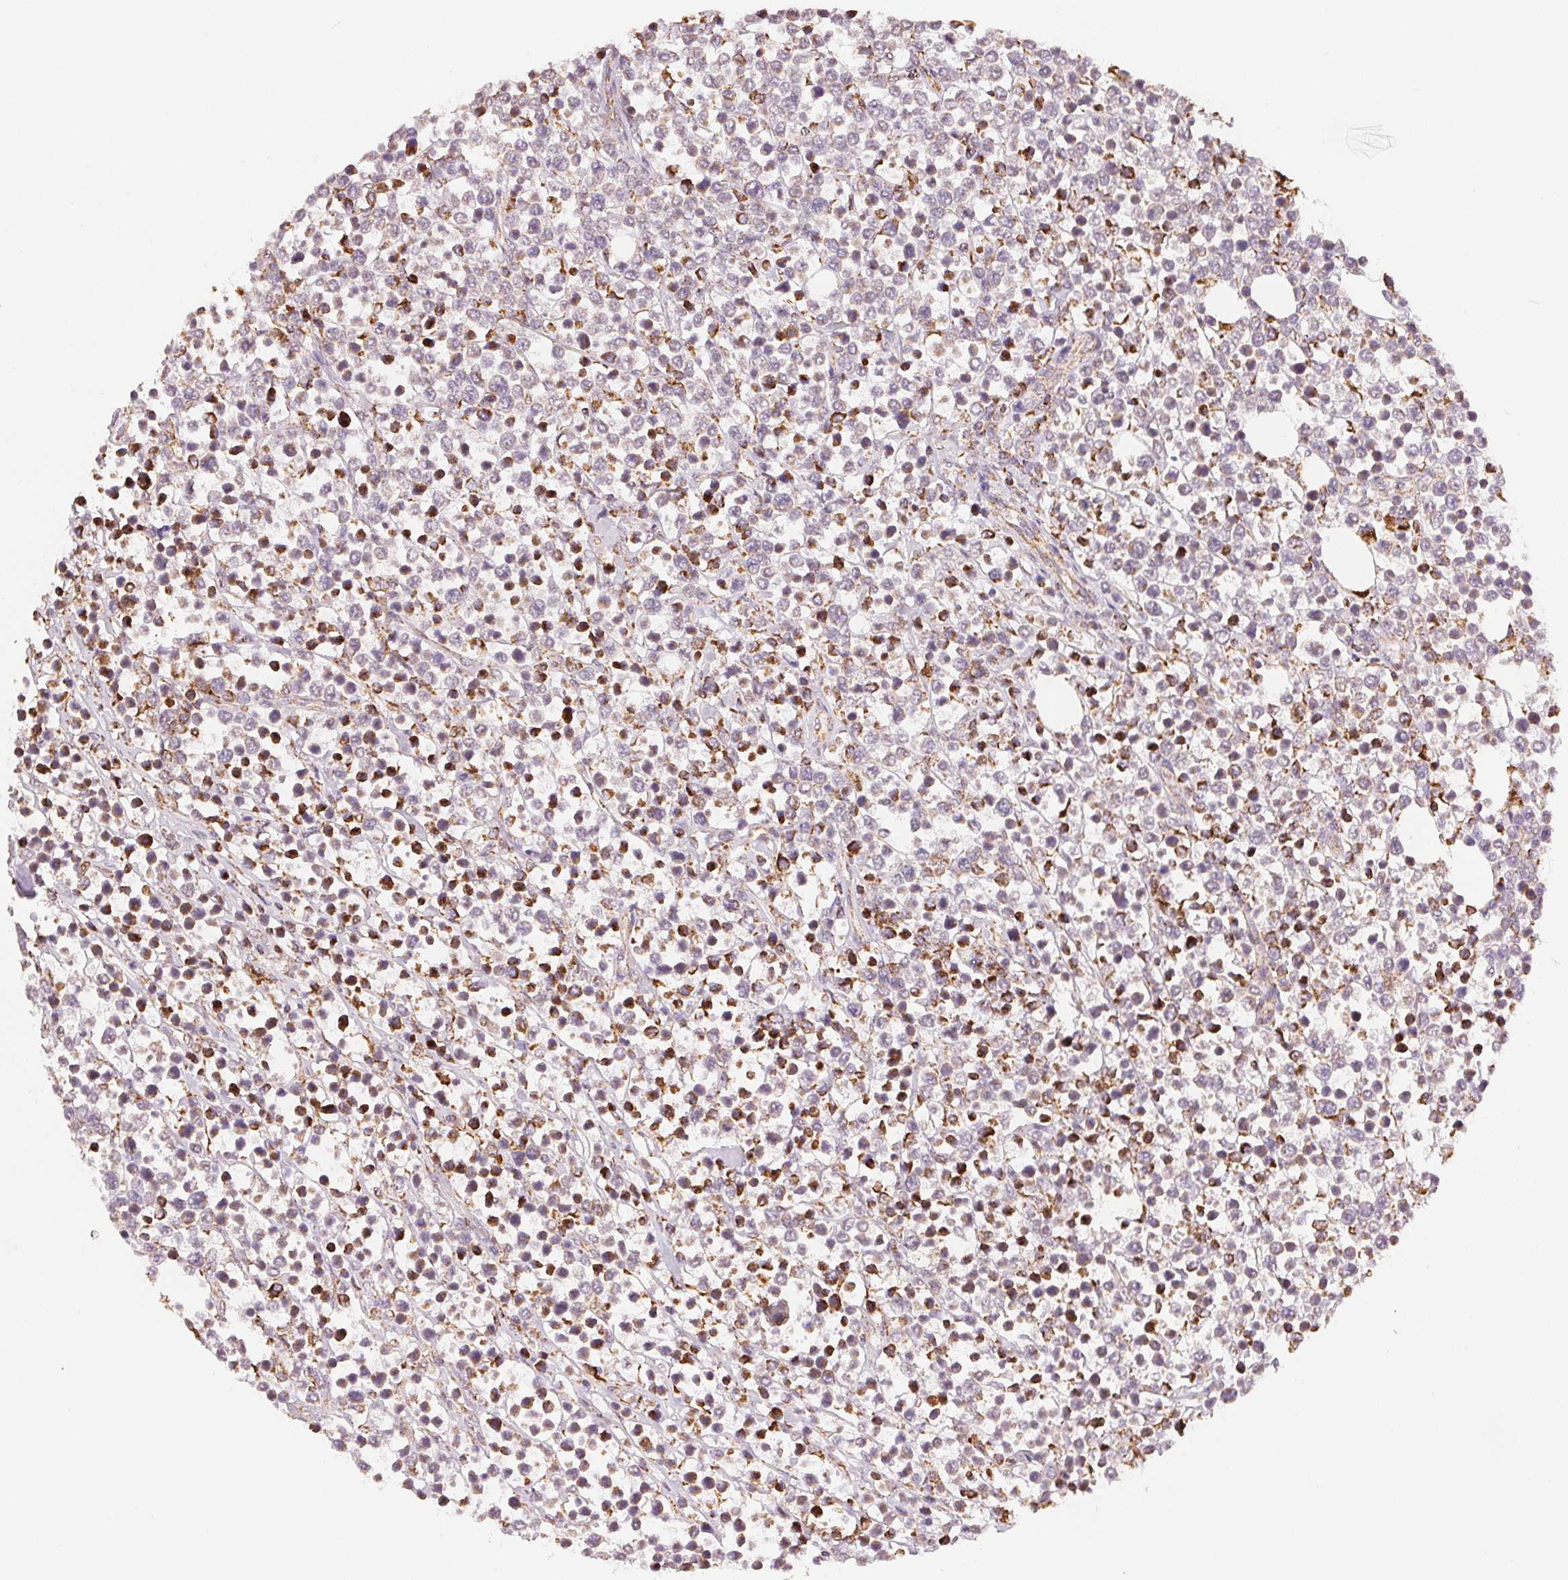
{"staining": {"intensity": "strong", "quantity": "<25%", "location": "cytoplasmic/membranous"}, "tissue": "lymphoma", "cell_type": "Tumor cells", "image_type": "cancer", "snomed": [{"axis": "morphology", "description": "Malignant lymphoma, non-Hodgkin's type, High grade"}, {"axis": "topography", "description": "Soft tissue"}], "caption": "IHC photomicrograph of neoplastic tissue: human malignant lymphoma, non-Hodgkin's type (high-grade) stained using IHC demonstrates medium levels of strong protein expression localized specifically in the cytoplasmic/membranous of tumor cells, appearing as a cytoplasmic/membranous brown color.", "gene": "SDHB", "patient": {"sex": "female", "age": 56}}